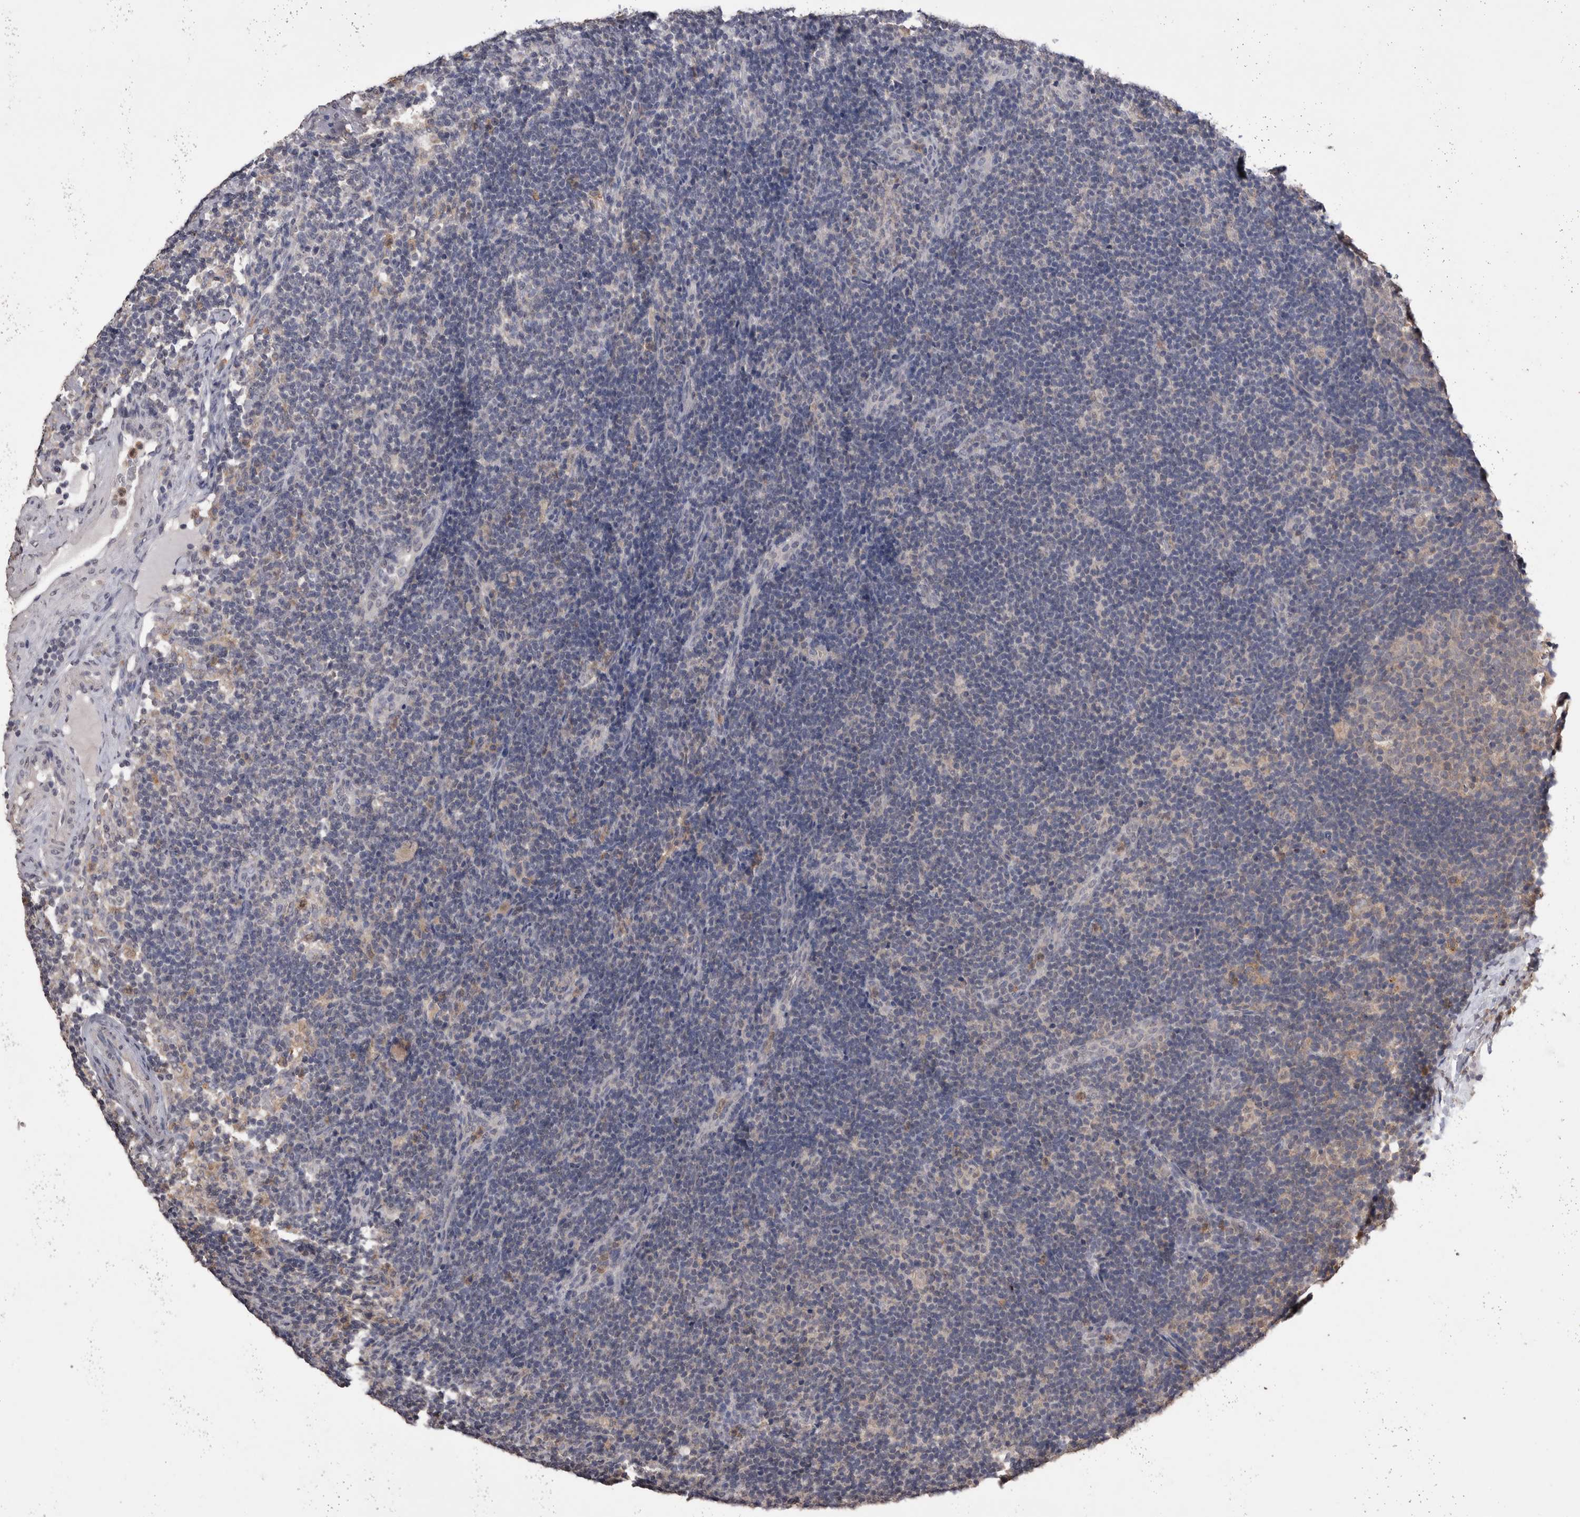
{"staining": {"intensity": "negative", "quantity": "none", "location": "none"}, "tissue": "lymph node", "cell_type": "Germinal center cells", "image_type": "normal", "snomed": [{"axis": "morphology", "description": "Normal tissue, NOS"}, {"axis": "topography", "description": "Lymph node"}], "caption": "DAB (3,3'-diaminobenzidine) immunohistochemical staining of normal lymph node reveals no significant expression in germinal center cells.", "gene": "GRK5", "patient": {"sex": "female", "age": 22}}